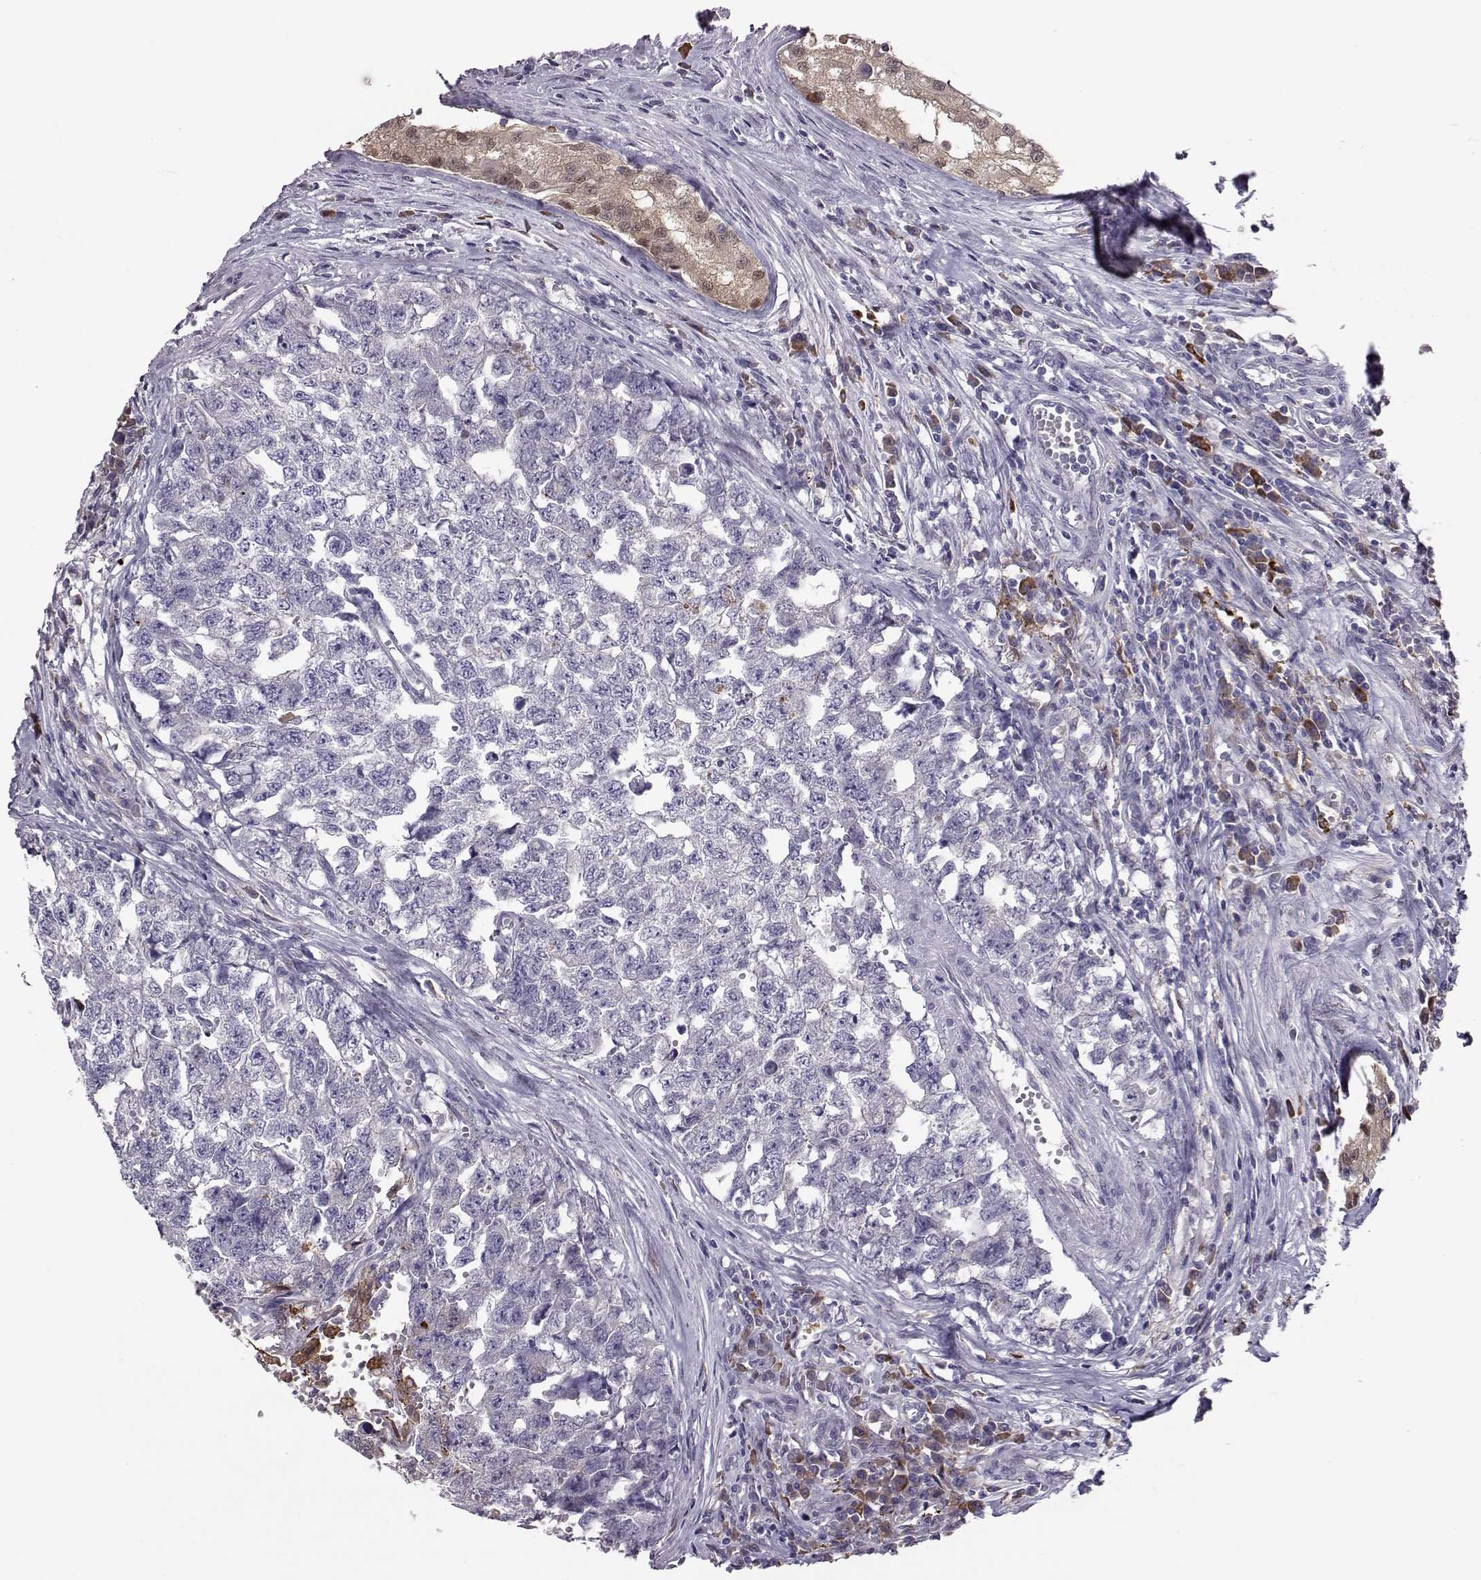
{"staining": {"intensity": "negative", "quantity": "none", "location": "none"}, "tissue": "testis cancer", "cell_type": "Tumor cells", "image_type": "cancer", "snomed": [{"axis": "morphology", "description": "Seminoma, NOS"}, {"axis": "morphology", "description": "Carcinoma, Embryonal, NOS"}, {"axis": "topography", "description": "Testis"}], "caption": "This is an immunohistochemistry (IHC) micrograph of human testis seminoma. There is no expression in tumor cells.", "gene": "ADGRG5", "patient": {"sex": "male", "age": 22}}